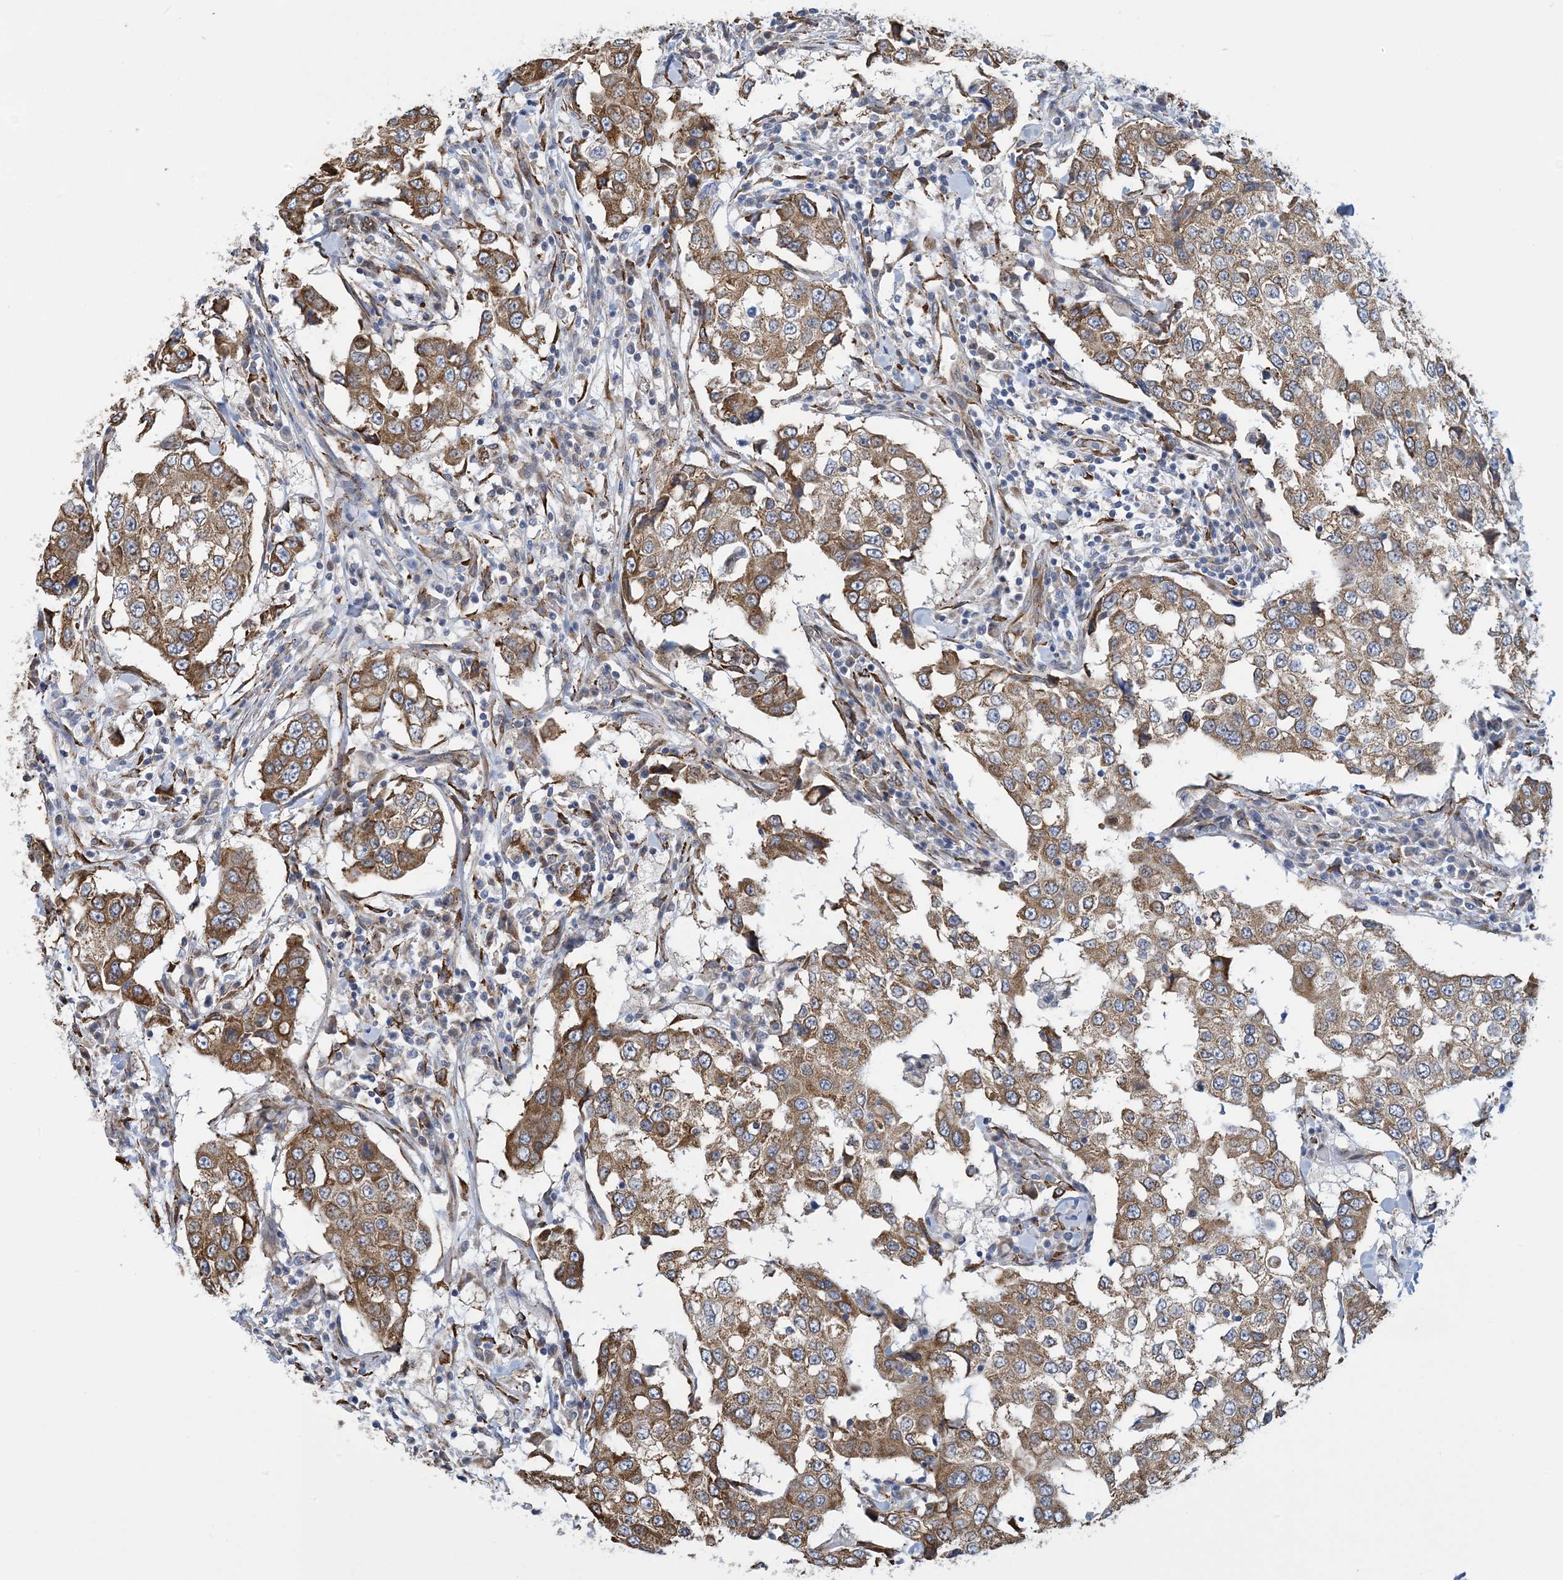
{"staining": {"intensity": "moderate", "quantity": ">75%", "location": "cytoplasmic/membranous"}, "tissue": "breast cancer", "cell_type": "Tumor cells", "image_type": "cancer", "snomed": [{"axis": "morphology", "description": "Duct carcinoma"}, {"axis": "topography", "description": "Breast"}], "caption": "Protein staining of breast cancer (invasive ductal carcinoma) tissue shows moderate cytoplasmic/membranous staining in approximately >75% of tumor cells. (DAB = brown stain, brightfield microscopy at high magnification).", "gene": "CCDC14", "patient": {"sex": "female", "age": 27}}